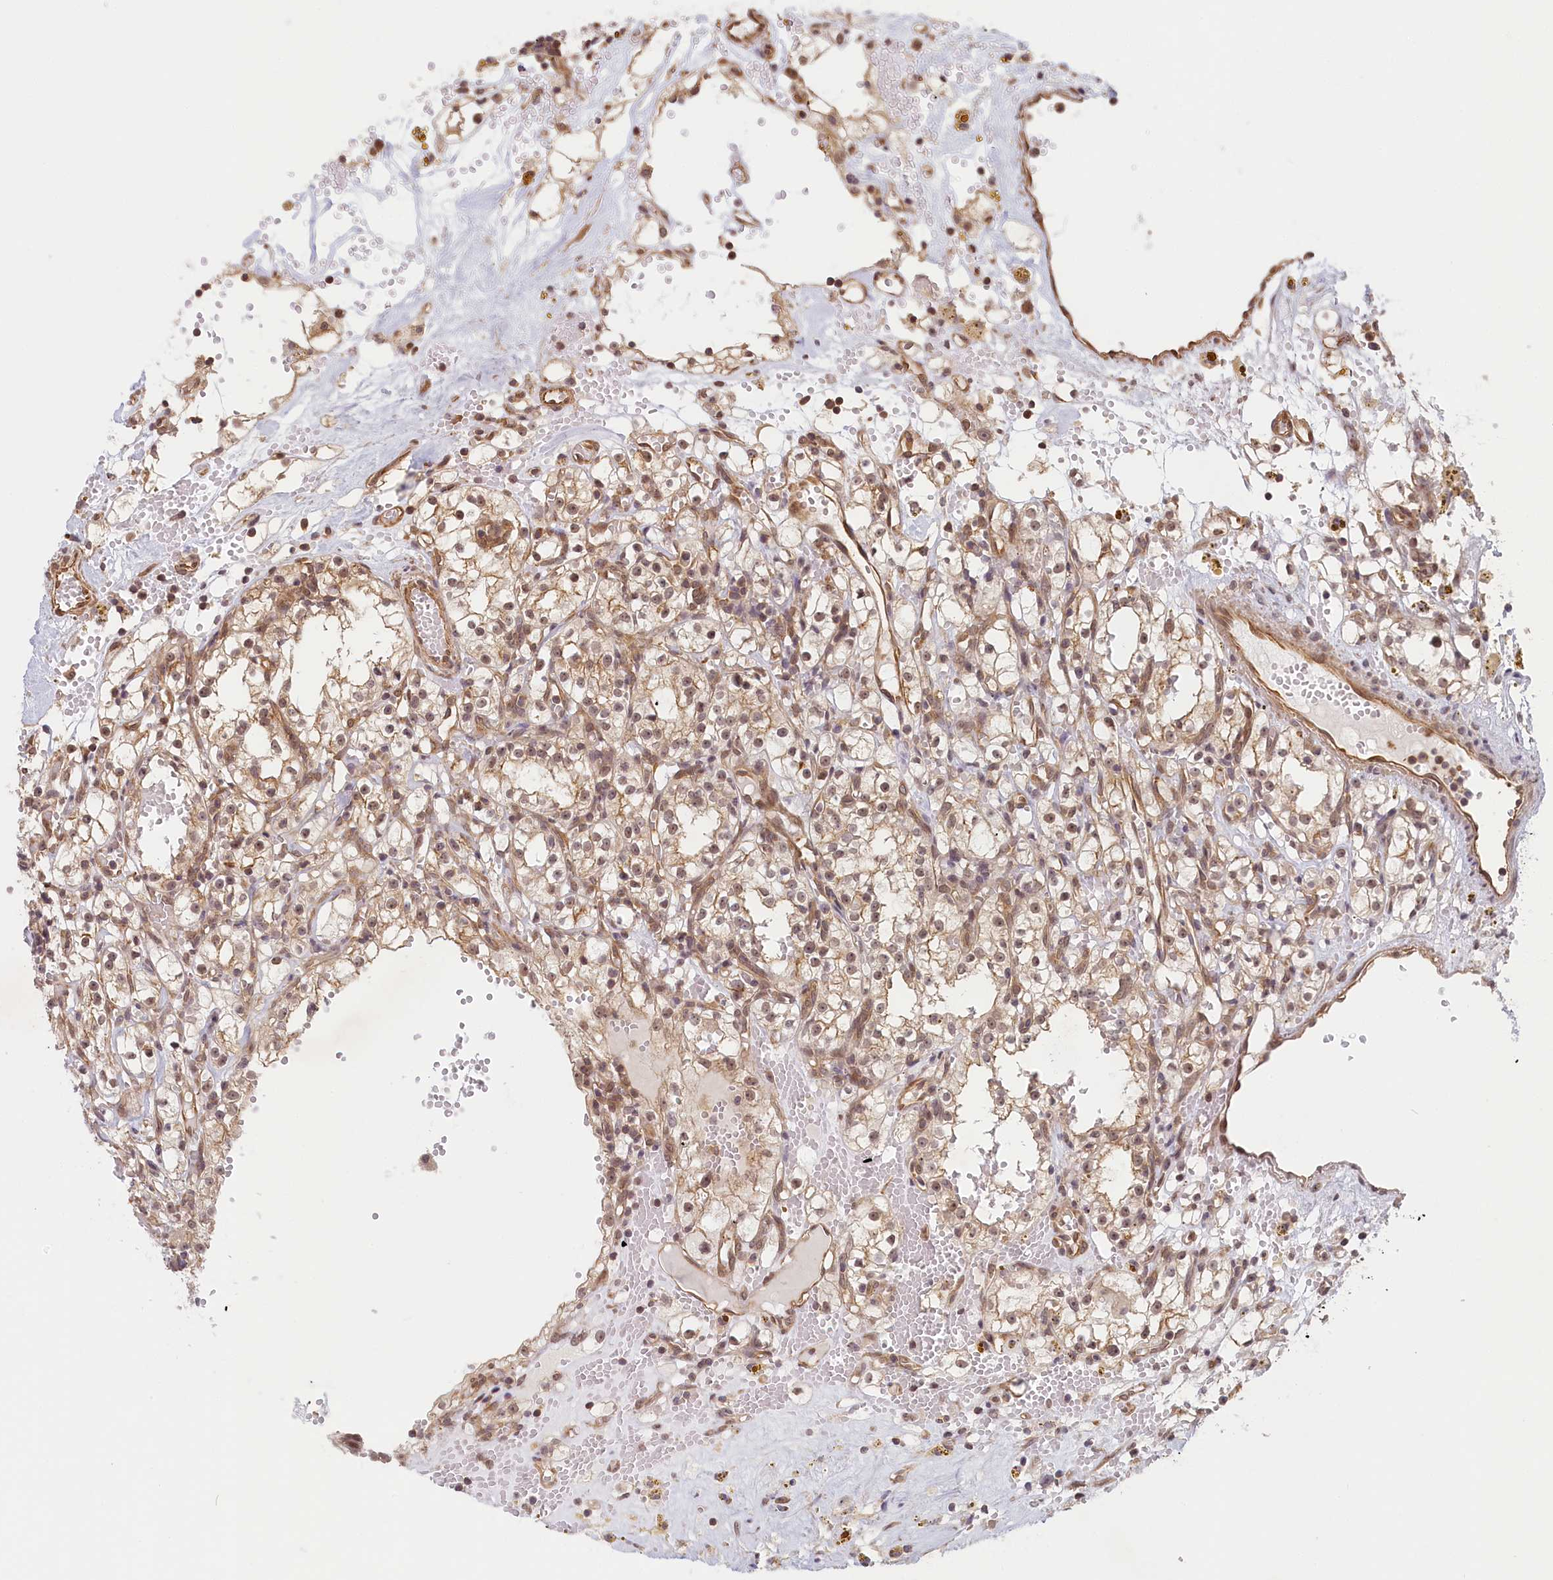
{"staining": {"intensity": "moderate", "quantity": ">75%", "location": "cytoplasmic/membranous,nuclear"}, "tissue": "renal cancer", "cell_type": "Tumor cells", "image_type": "cancer", "snomed": [{"axis": "morphology", "description": "Adenocarcinoma, NOS"}, {"axis": "topography", "description": "Kidney"}], "caption": "This is an image of IHC staining of renal cancer, which shows moderate positivity in the cytoplasmic/membranous and nuclear of tumor cells.", "gene": "C19orf44", "patient": {"sex": "male", "age": 56}}